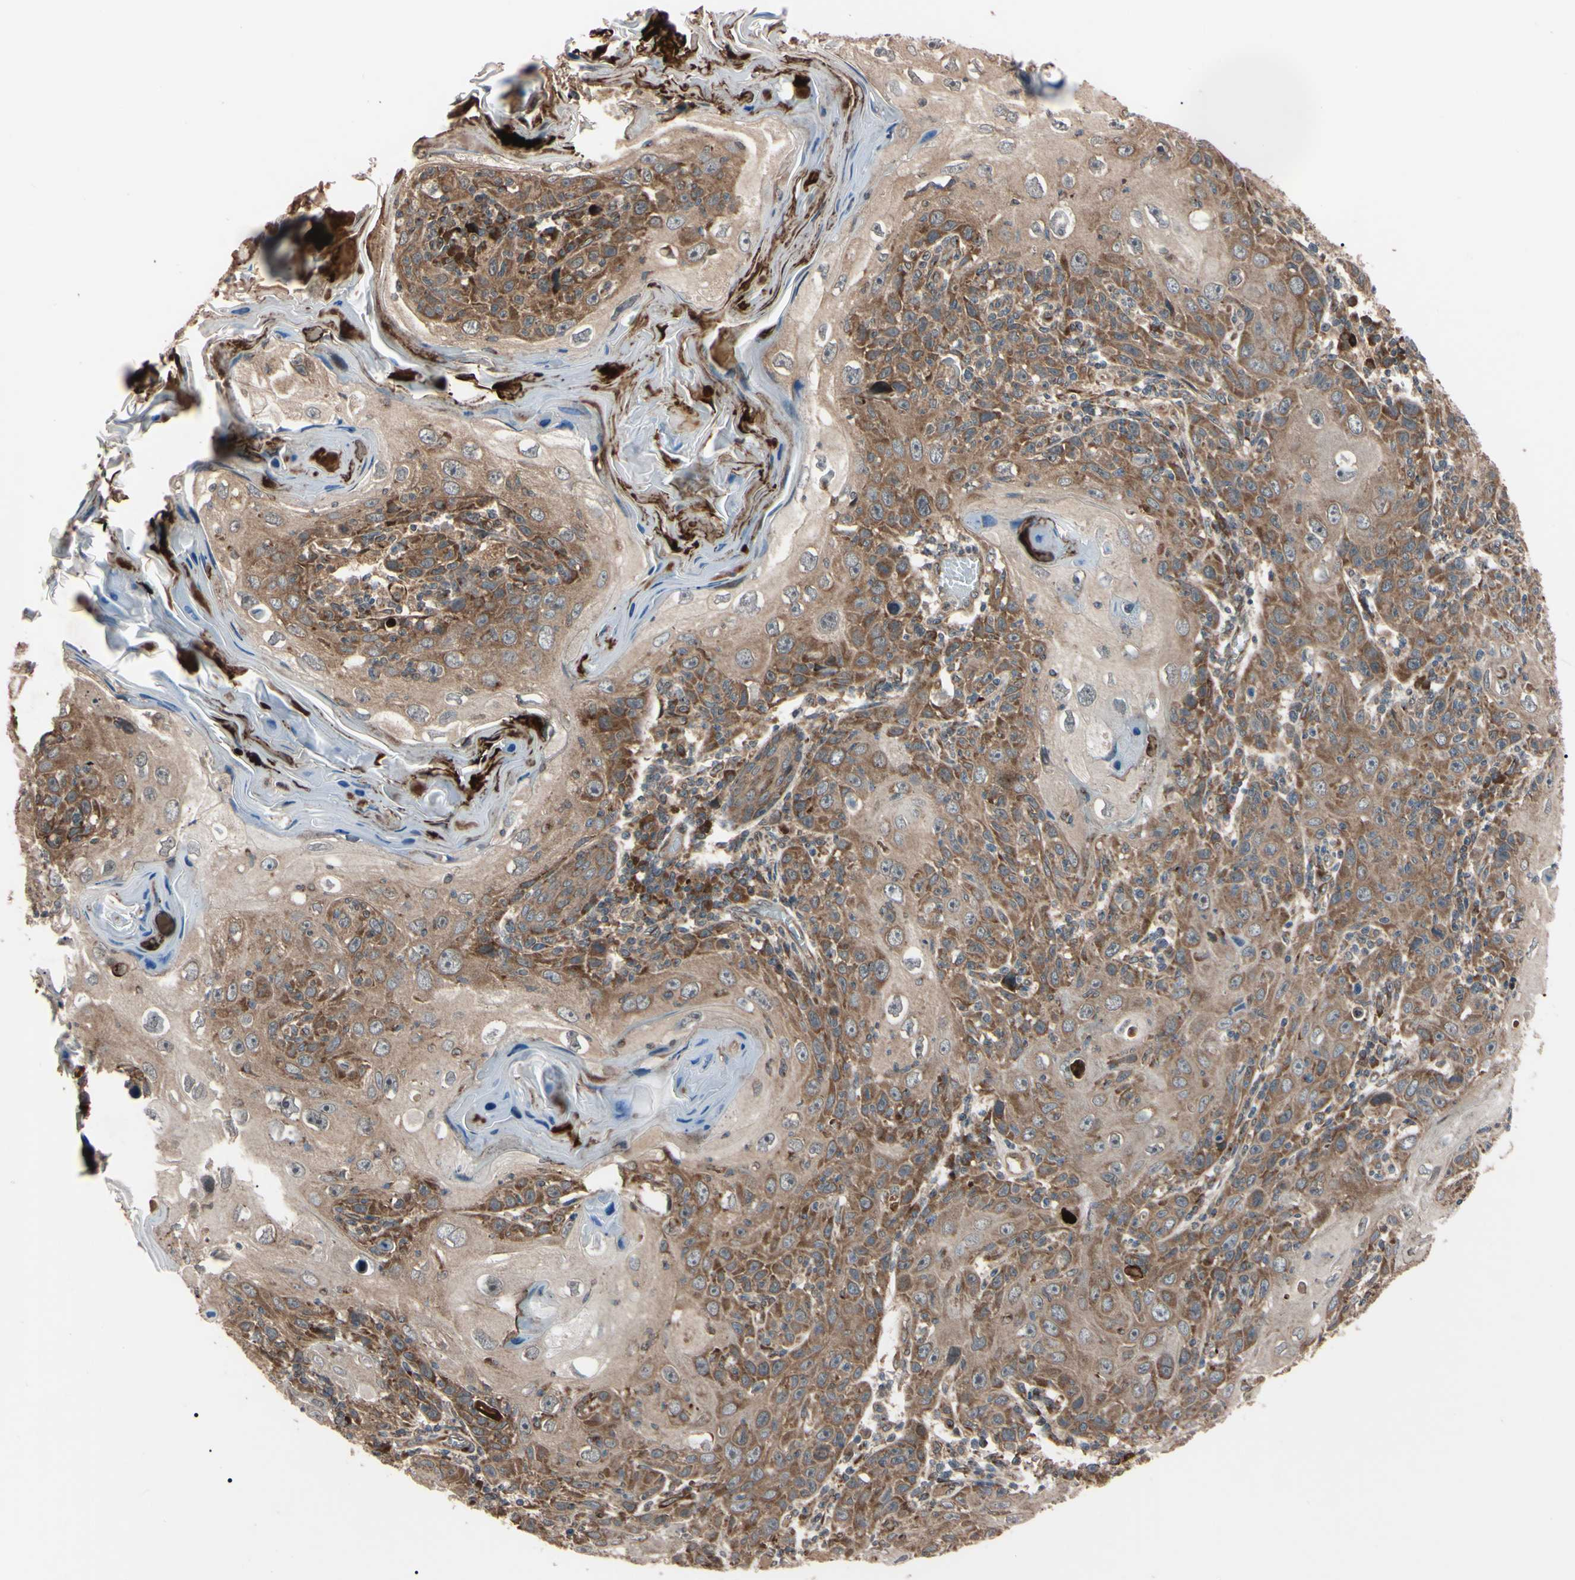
{"staining": {"intensity": "moderate", "quantity": ">75%", "location": "cytoplasmic/membranous"}, "tissue": "skin cancer", "cell_type": "Tumor cells", "image_type": "cancer", "snomed": [{"axis": "morphology", "description": "Squamous cell carcinoma, NOS"}, {"axis": "topography", "description": "Skin"}], "caption": "Squamous cell carcinoma (skin) tissue shows moderate cytoplasmic/membranous staining in about >75% of tumor cells, visualized by immunohistochemistry.", "gene": "GUCY1B1", "patient": {"sex": "female", "age": 88}}